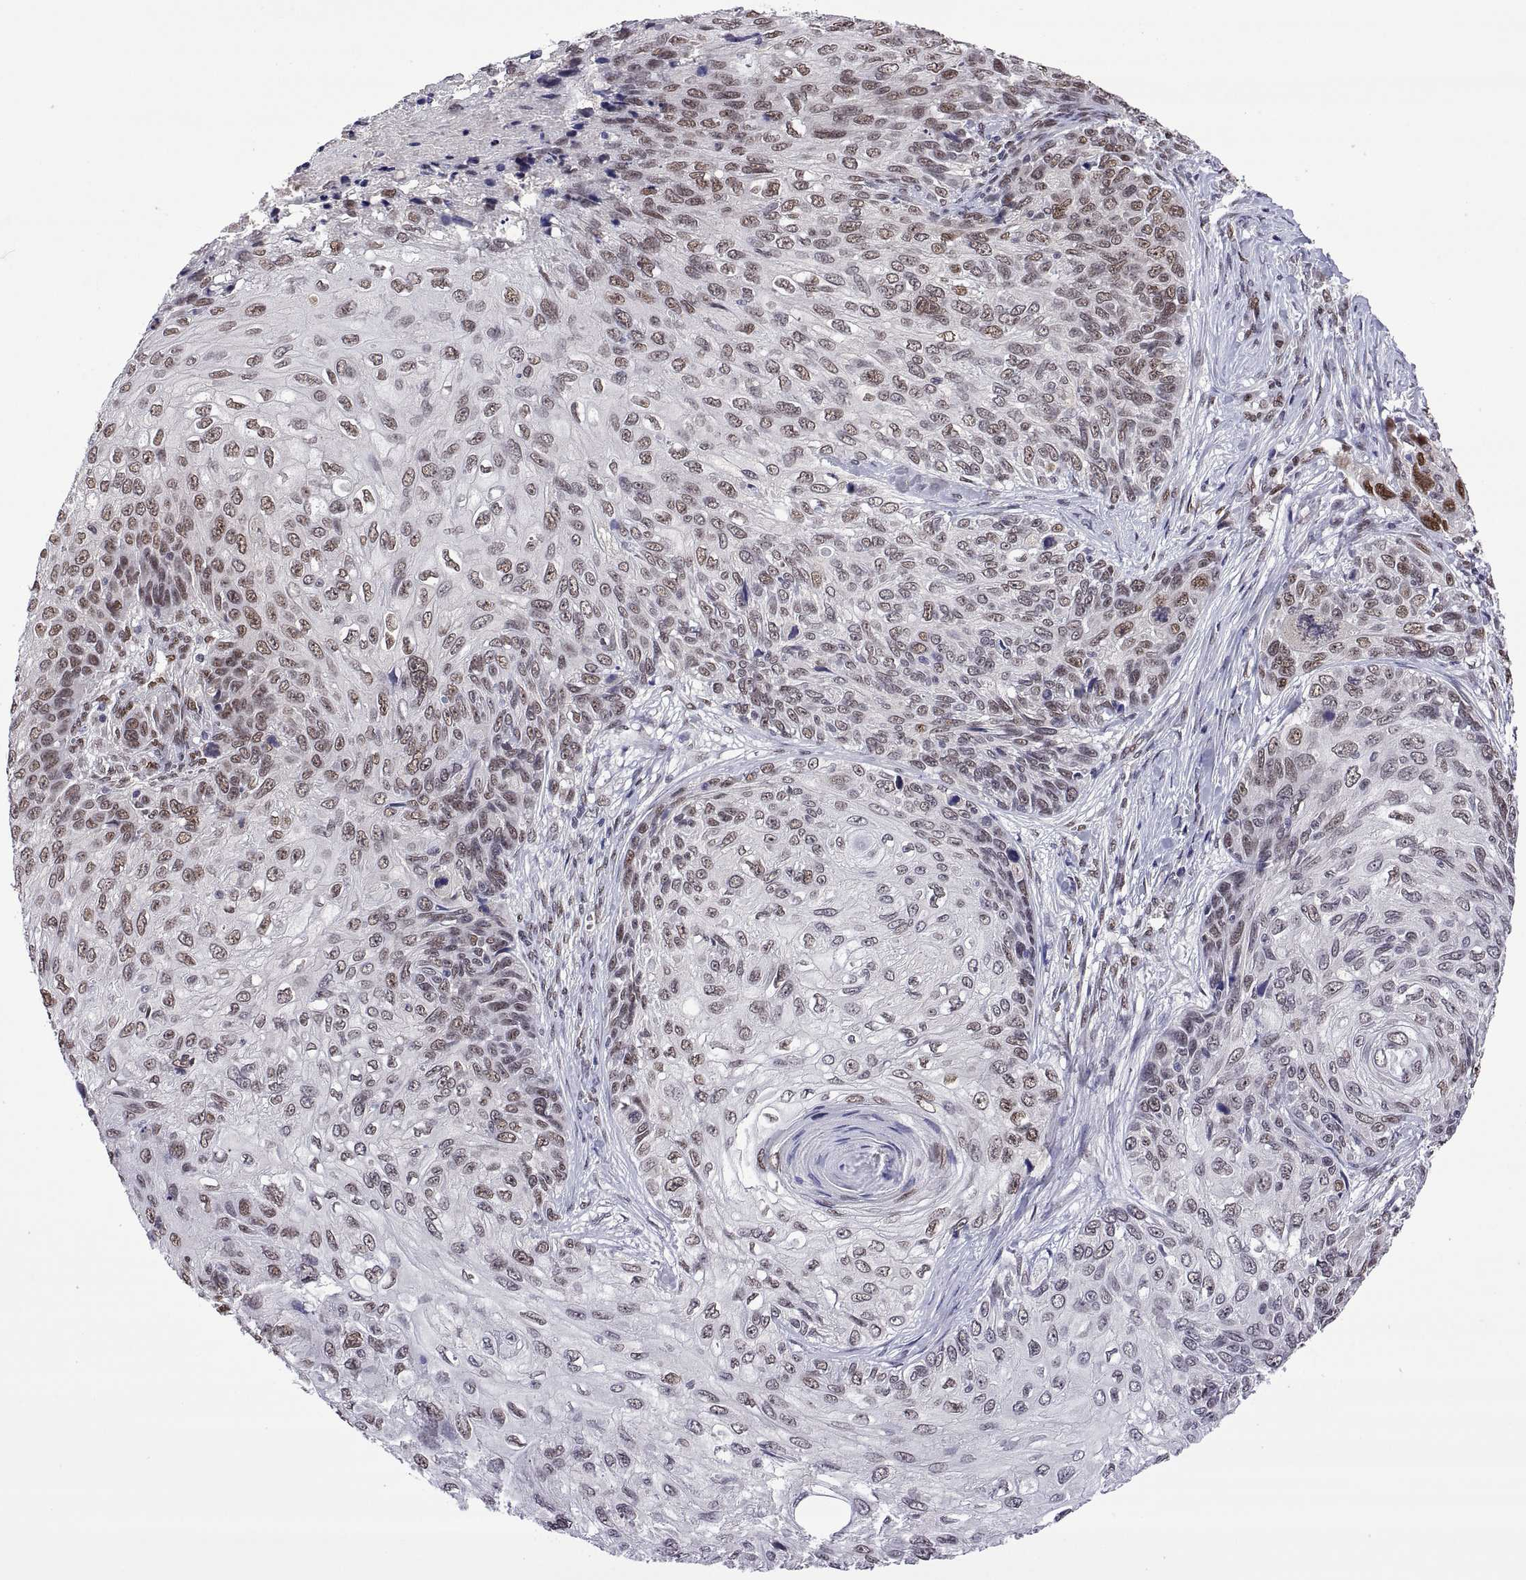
{"staining": {"intensity": "weak", "quantity": ">75%", "location": "nuclear"}, "tissue": "skin cancer", "cell_type": "Tumor cells", "image_type": "cancer", "snomed": [{"axis": "morphology", "description": "Squamous cell carcinoma, NOS"}, {"axis": "topography", "description": "Skin"}], "caption": "Protein analysis of skin cancer tissue demonstrates weak nuclear staining in about >75% of tumor cells. The protein is stained brown, and the nuclei are stained in blue (DAB (3,3'-diaminobenzidine) IHC with brightfield microscopy, high magnification).", "gene": "NR4A1", "patient": {"sex": "male", "age": 92}}